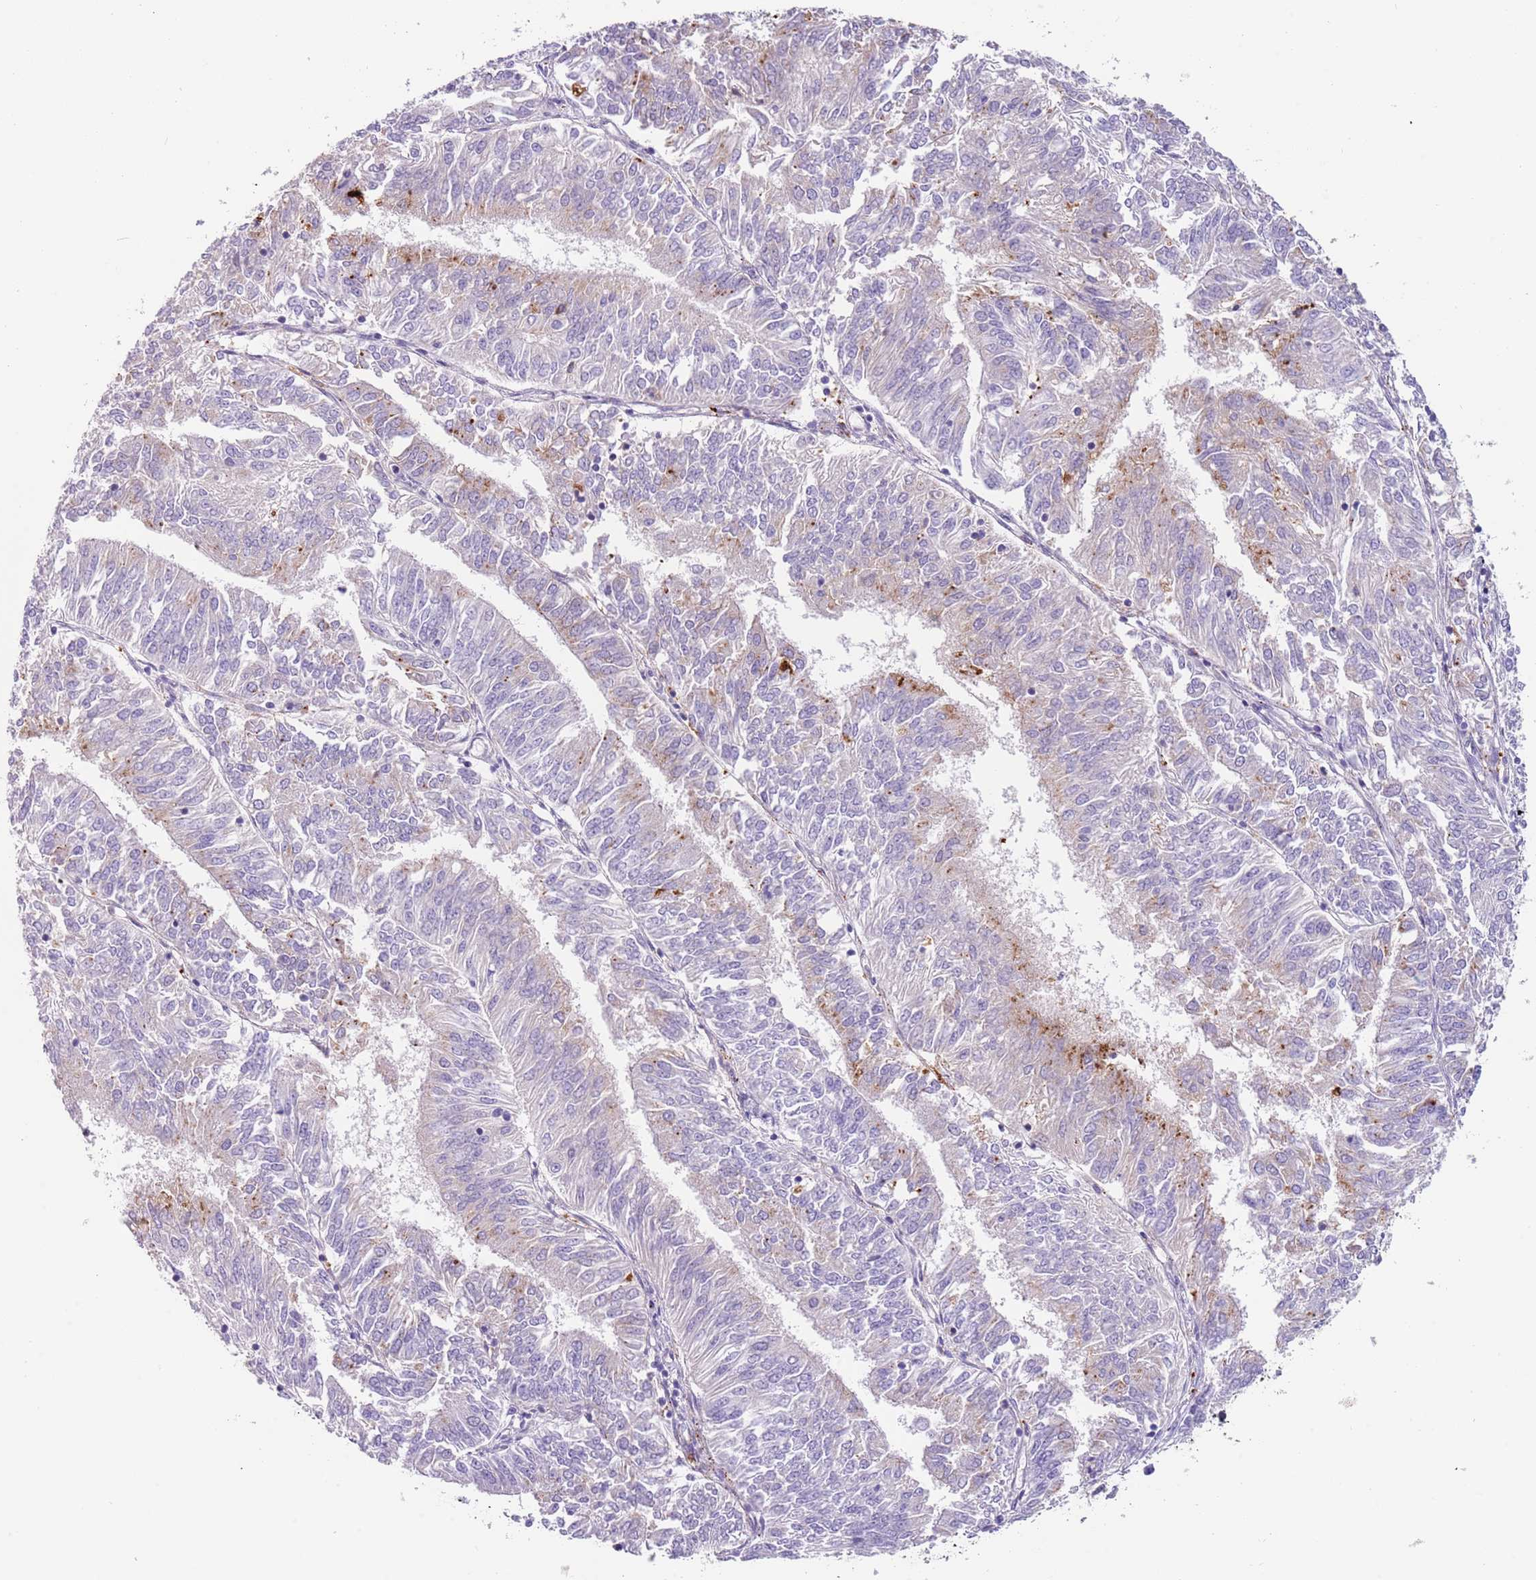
{"staining": {"intensity": "weak", "quantity": "<25%", "location": "cytoplasmic/membranous"}, "tissue": "endometrial cancer", "cell_type": "Tumor cells", "image_type": "cancer", "snomed": [{"axis": "morphology", "description": "Adenocarcinoma, NOS"}, {"axis": "topography", "description": "Endometrium"}], "caption": "This is an immunohistochemistry micrograph of endometrial cancer. There is no staining in tumor cells.", "gene": "LRRN3", "patient": {"sex": "female", "age": 58}}